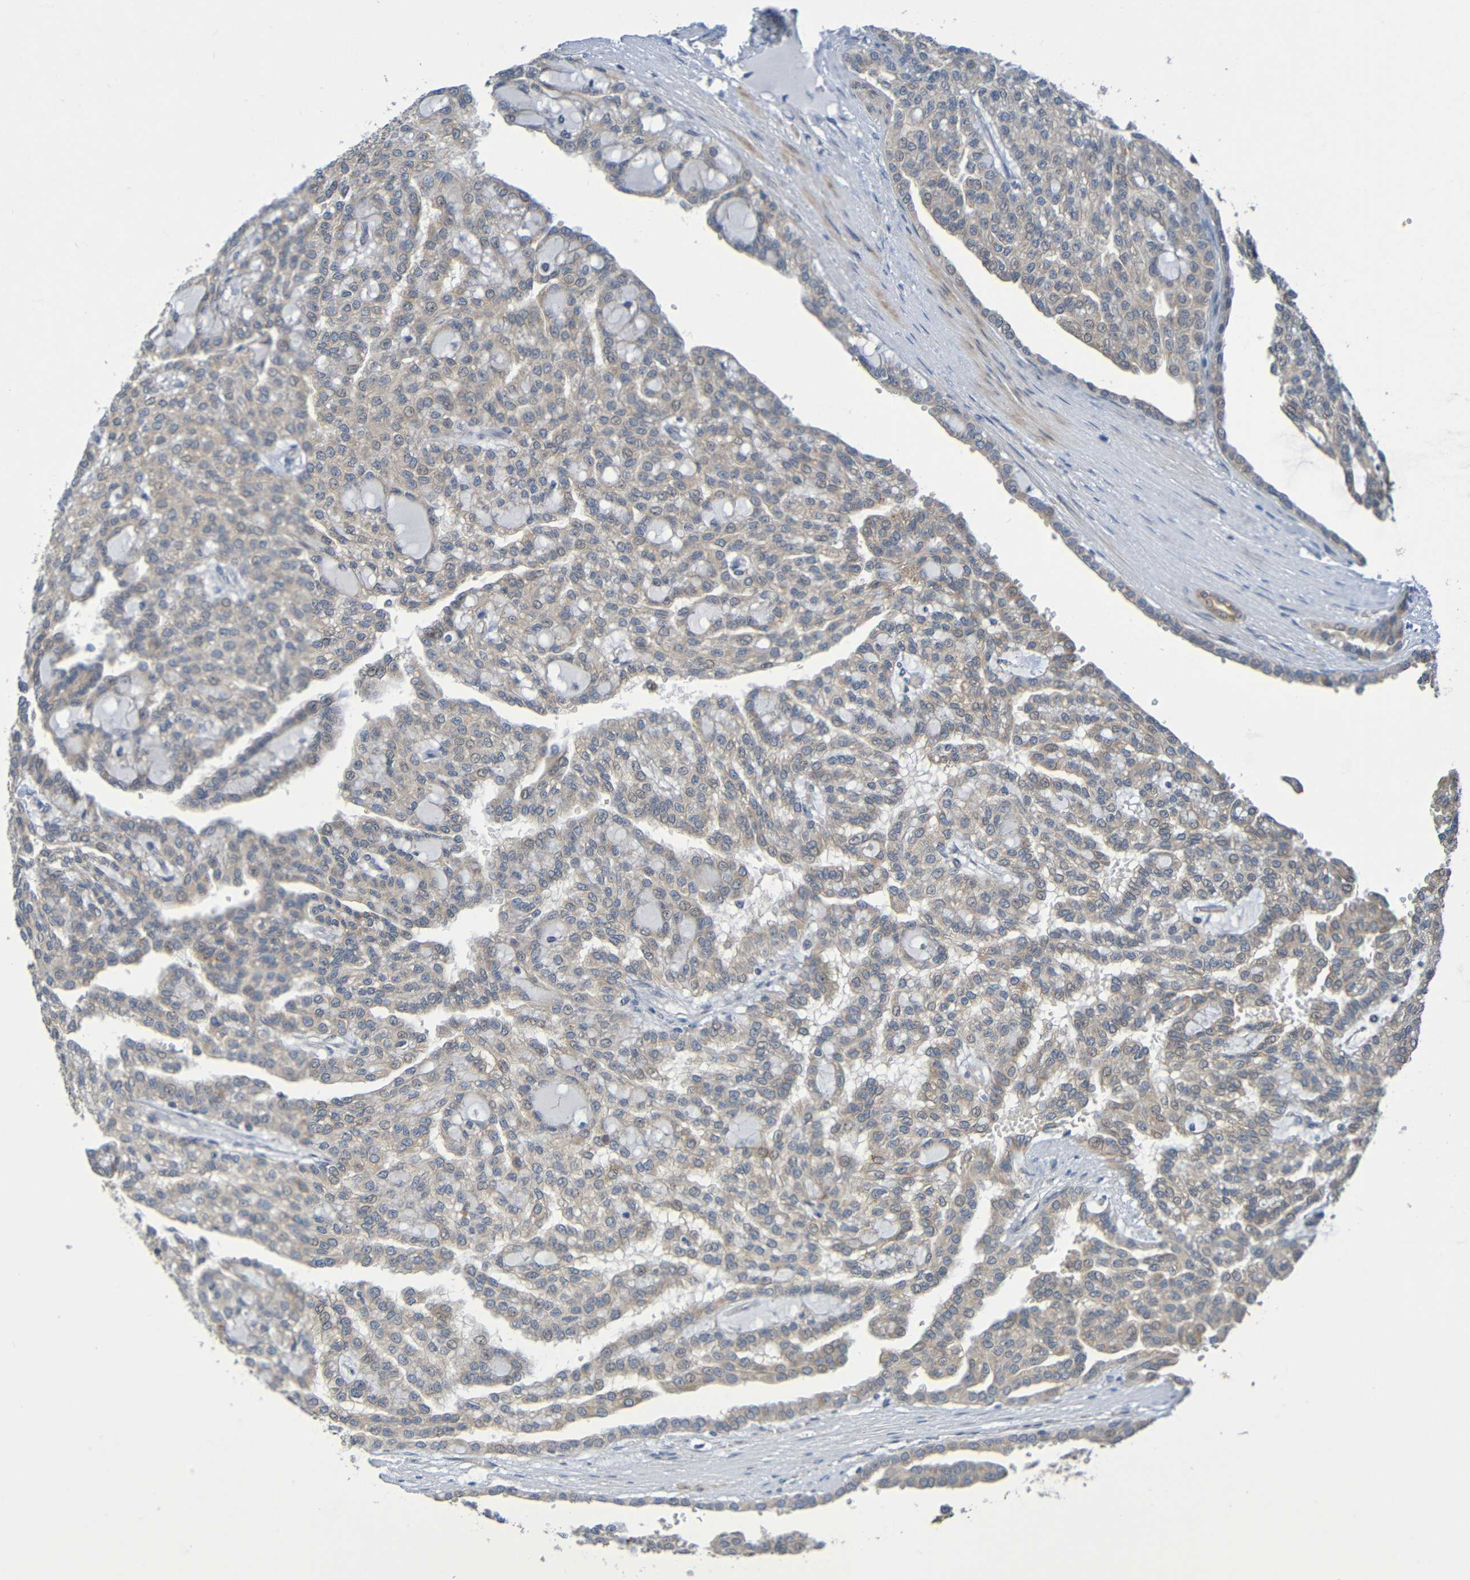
{"staining": {"intensity": "weak", "quantity": ">75%", "location": "cytoplasmic/membranous"}, "tissue": "renal cancer", "cell_type": "Tumor cells", "image_type": "cancer", "snomed": [{"axis": "morphology", "description": "Adenocarcinoma, NOS"}, {"axis": "topography", "description": "Kidney"}], "caption": "A low amount of weak cytoplasmic/membranous staining is seen in approximately >75% of tumor cells in renal adenocarcinoma tissue.", "gene": "CYP4F2", "patient": {"sex": "male", "age": 63}}